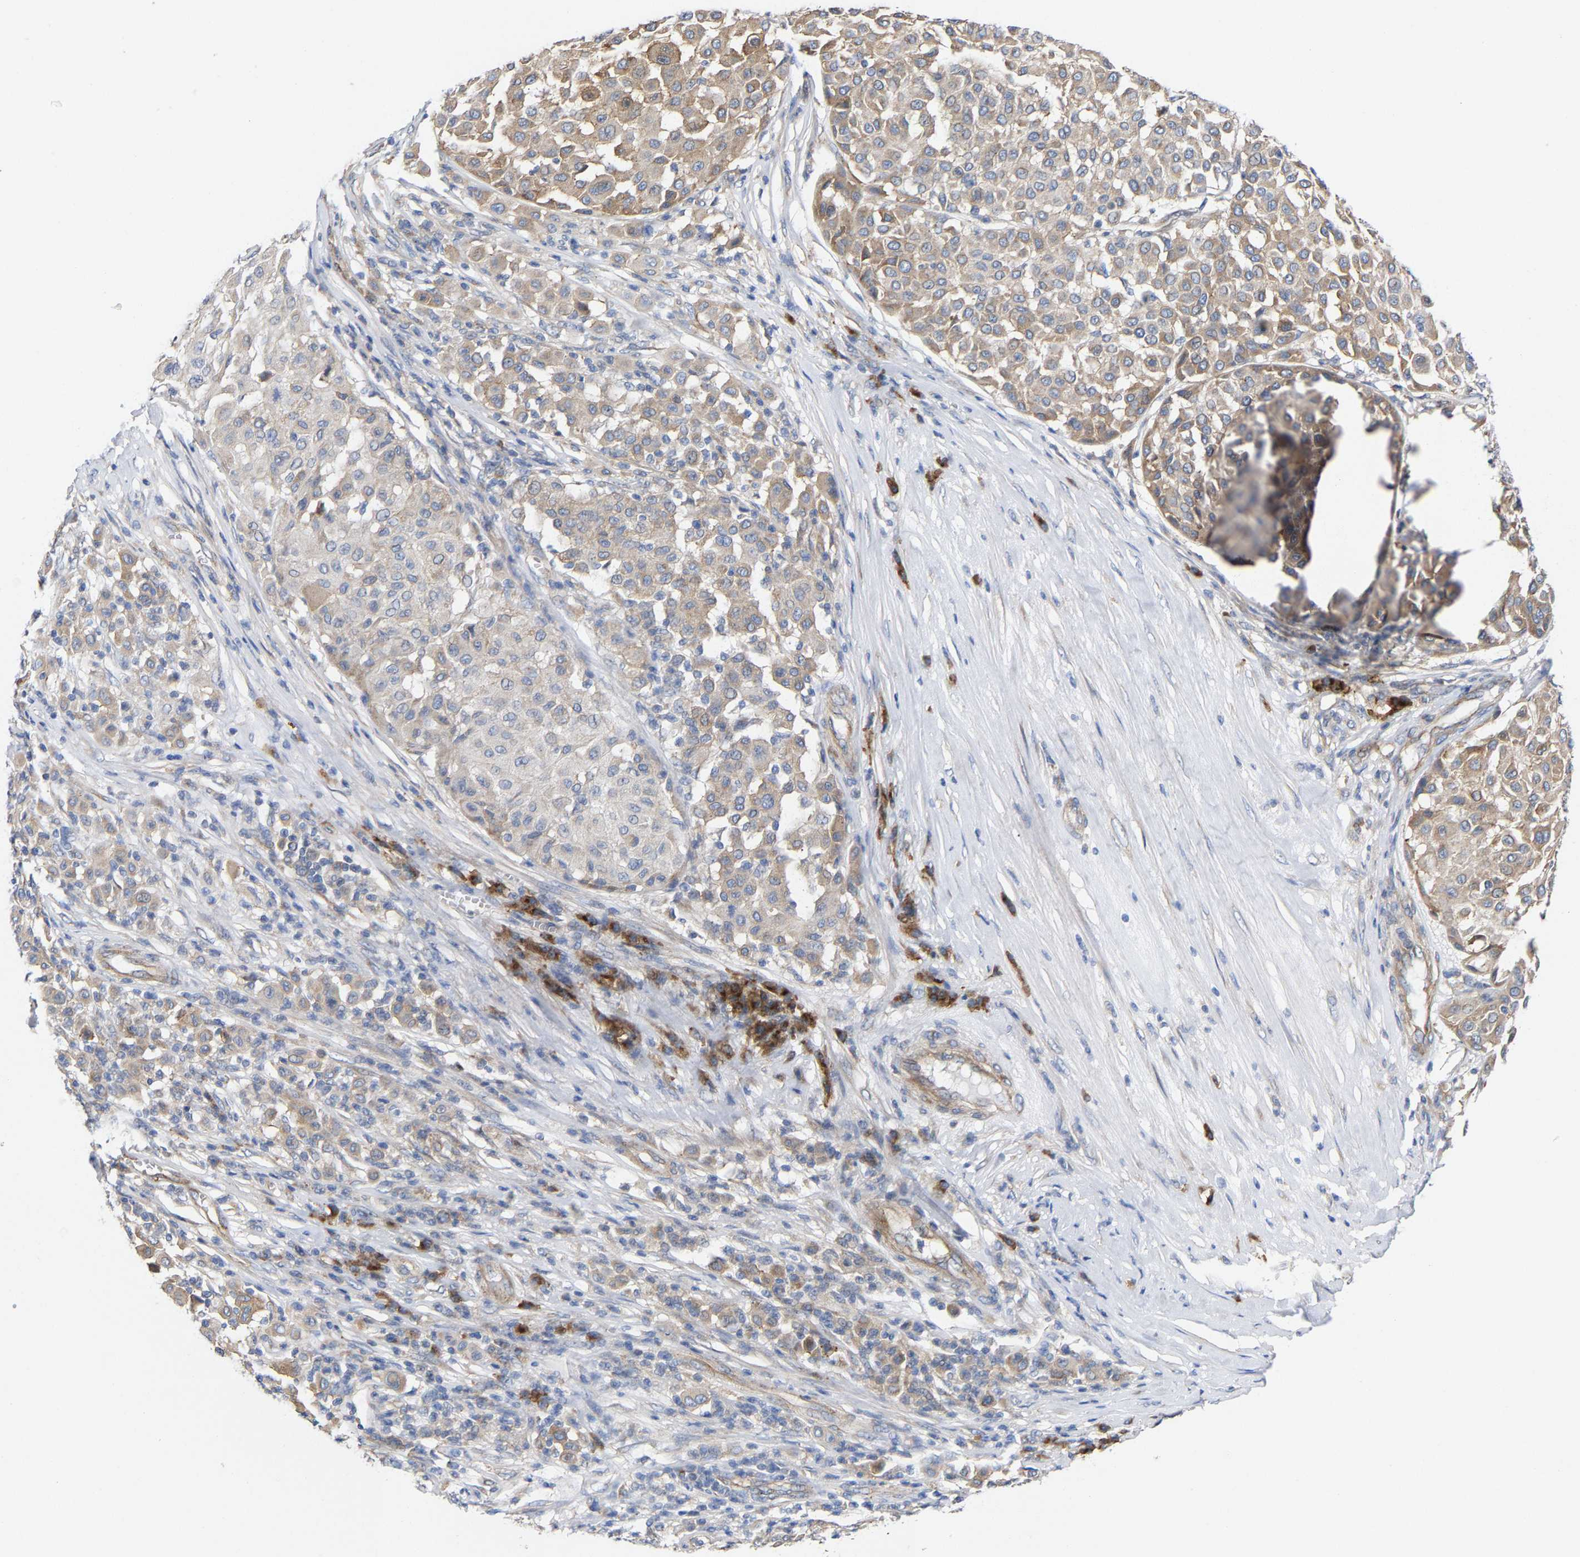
{"staining": {"intensity": "weak", "quantity": ">75%", "location": "cytoplasmic/membranous"}, "tissue": "melanoma", "cell_type": "Tumor cells", "image_type": "cancer", "snomed": [{"axis": "morphology", "description": "Malignant melanoma, Metastatic site"}, {"axis": "topography", "description": "Soft tissue"}], "caption": "Malignant melanoma (metastatic site) stained with a protein marker displays weak staining in tumor cells.", "gene": "PPP1R15A", "patient": {"sex": "male", "age": 41}}